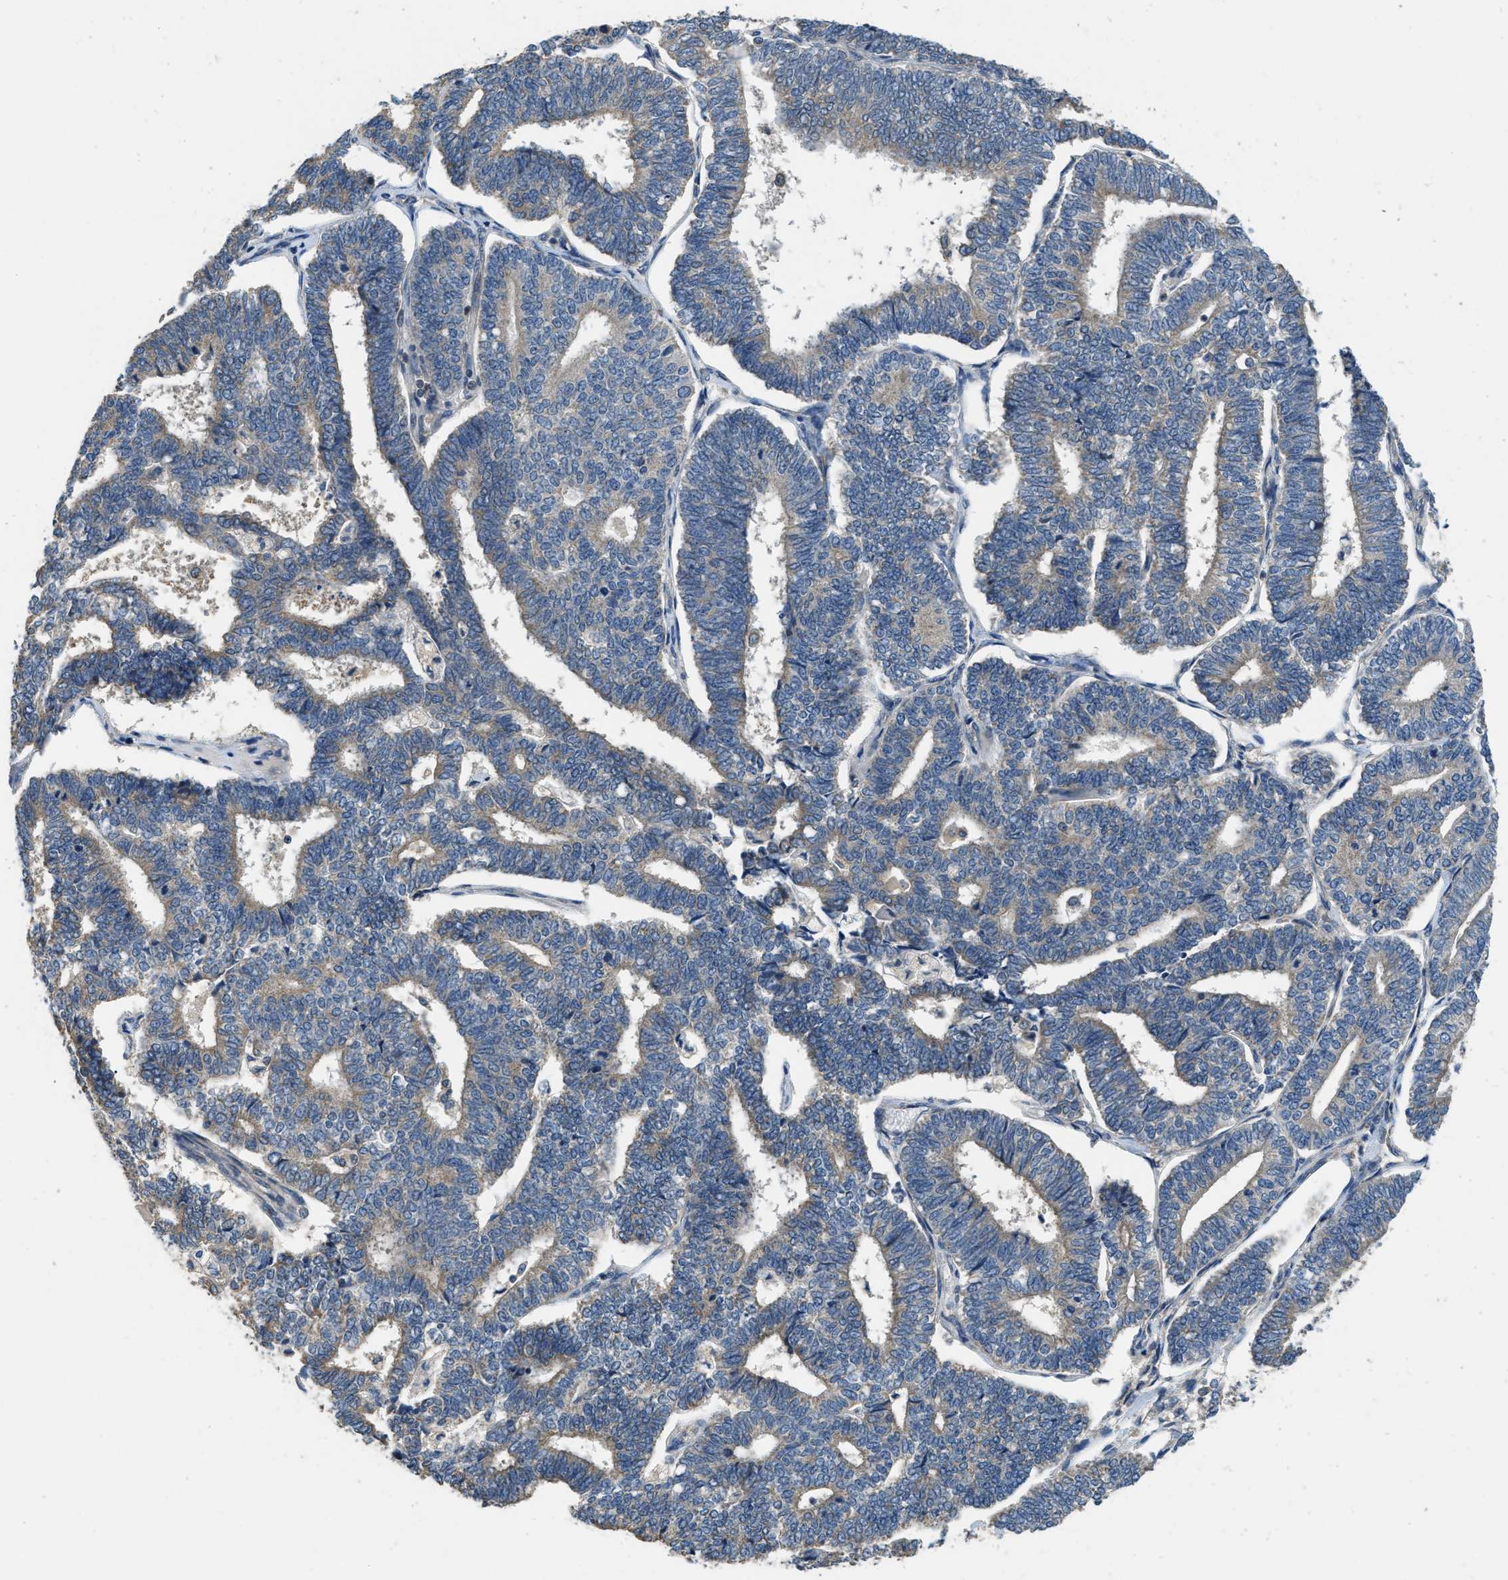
{"staining": {"intensity": "weak", "quantity": "25%-75%", "location": "cytoplasmic/membranous"}, "tissue": "endometrial cancer", "cell_type": "Tumor cells", "image_type": "cancer", "snomed": [{"axis": "morphology", "description": "Adenocarcinoma, NOS"}, {"axis": "topography", "description": "Endometrium"}], "caption": "Endometrial cancer stained for a protein displays weak cytoplasmic/membranous positivity in tumor cells.", "gene": "SSH2", "patient": {"sex": "female", "age": 70}}